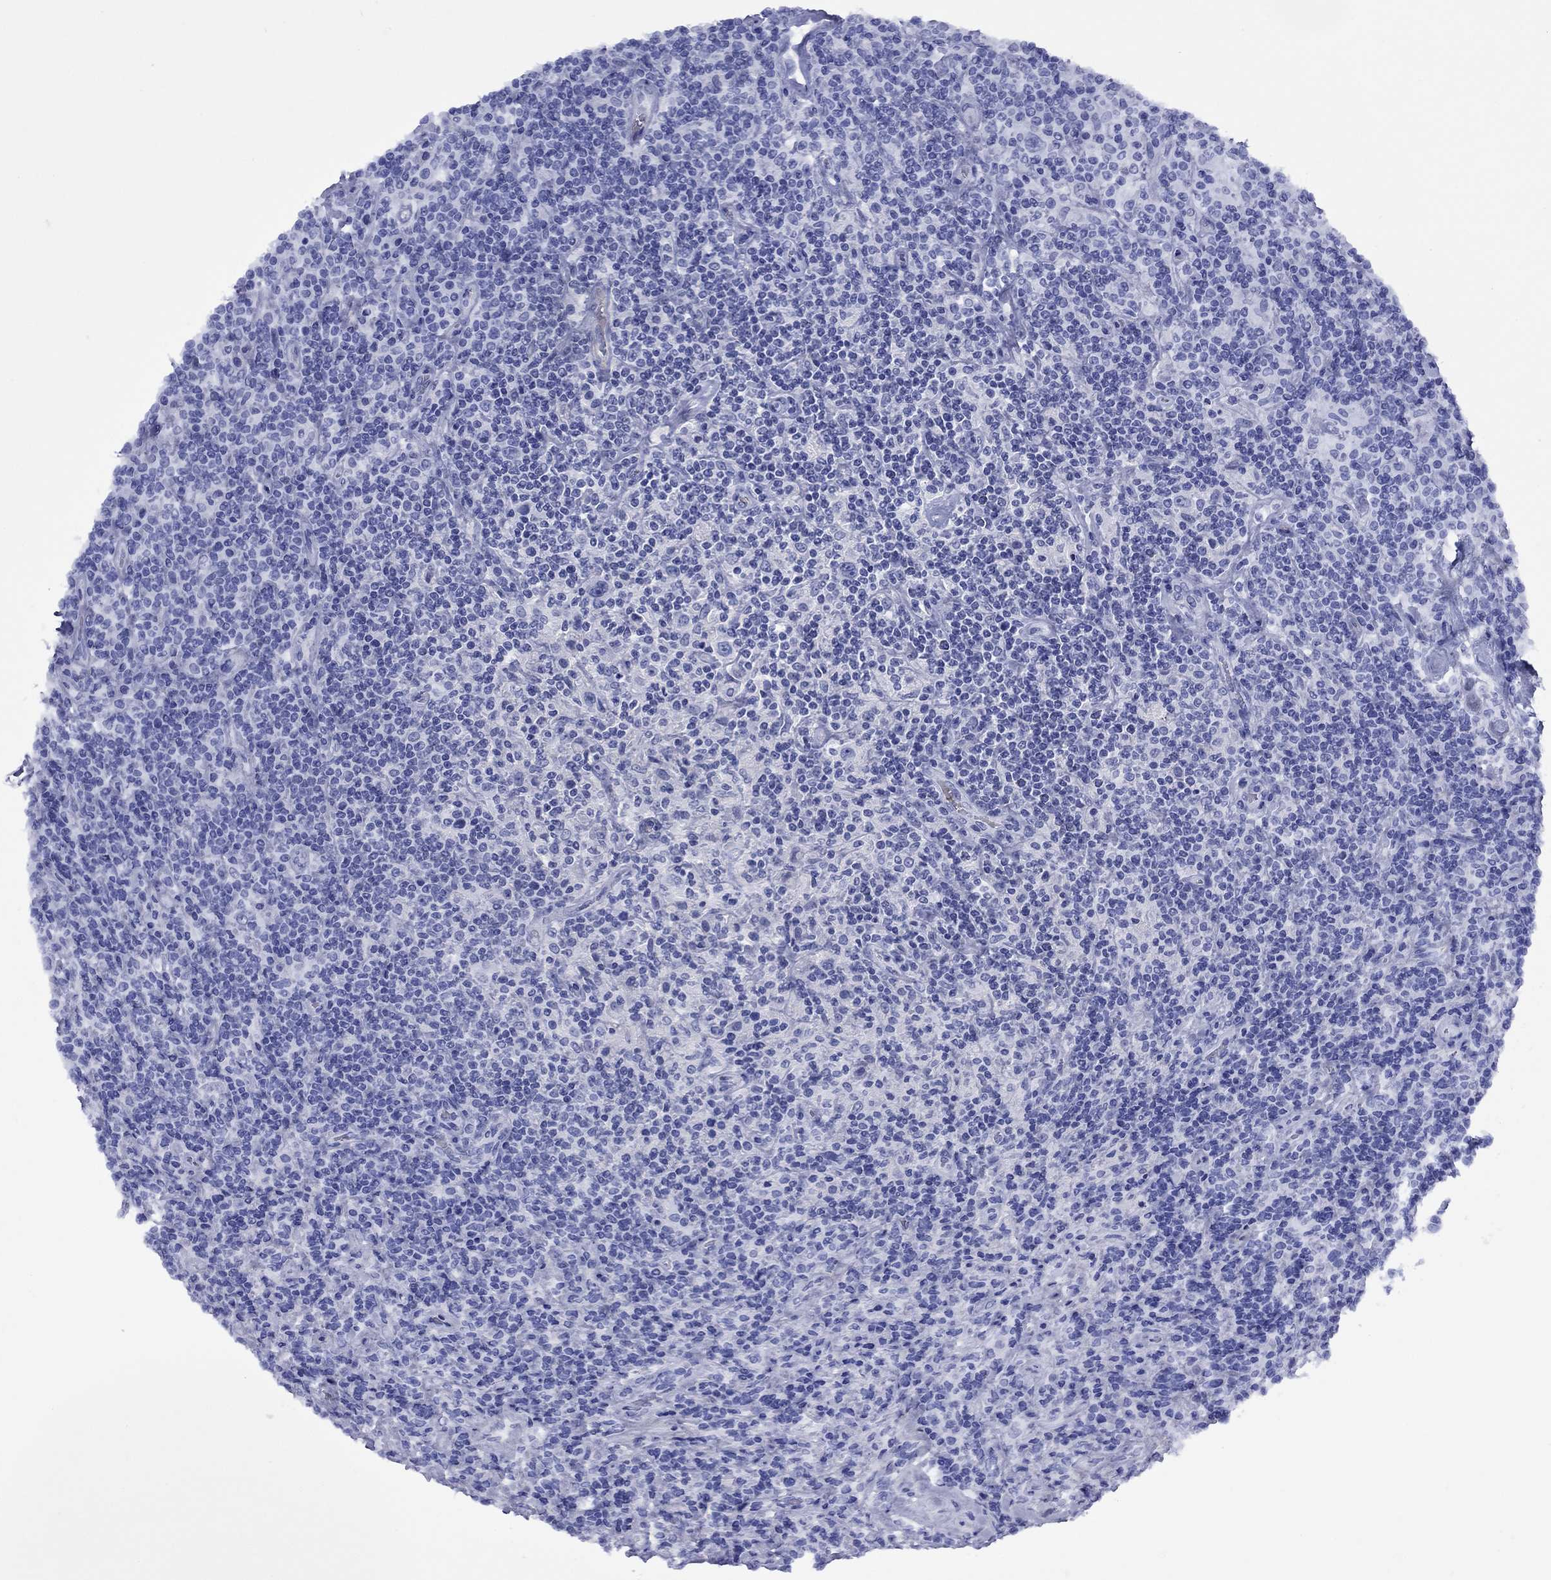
{"staining": {"intensity": "negative", "quantity": "none", "location": "none"}, "tissue": "lymphoma", "cell_type": "Tumor cells", "image_type": "cancer", "snomed": [{"axis": "morphology", "description": "Hodgkin's disease, NOS"}, {"axis": "topography", "description": "Lymph node"}], "caption": "Immunohistochemical staining of human lymphoma demonstrates no significant expression in tumor cells. Brightfield microscopy of immunohistochemistry stained with DAB (brown) and hematoxylin (blue), captured at high magnification.", "gene": "ROM1", "patient": {"sex": "male", "age": 70}}